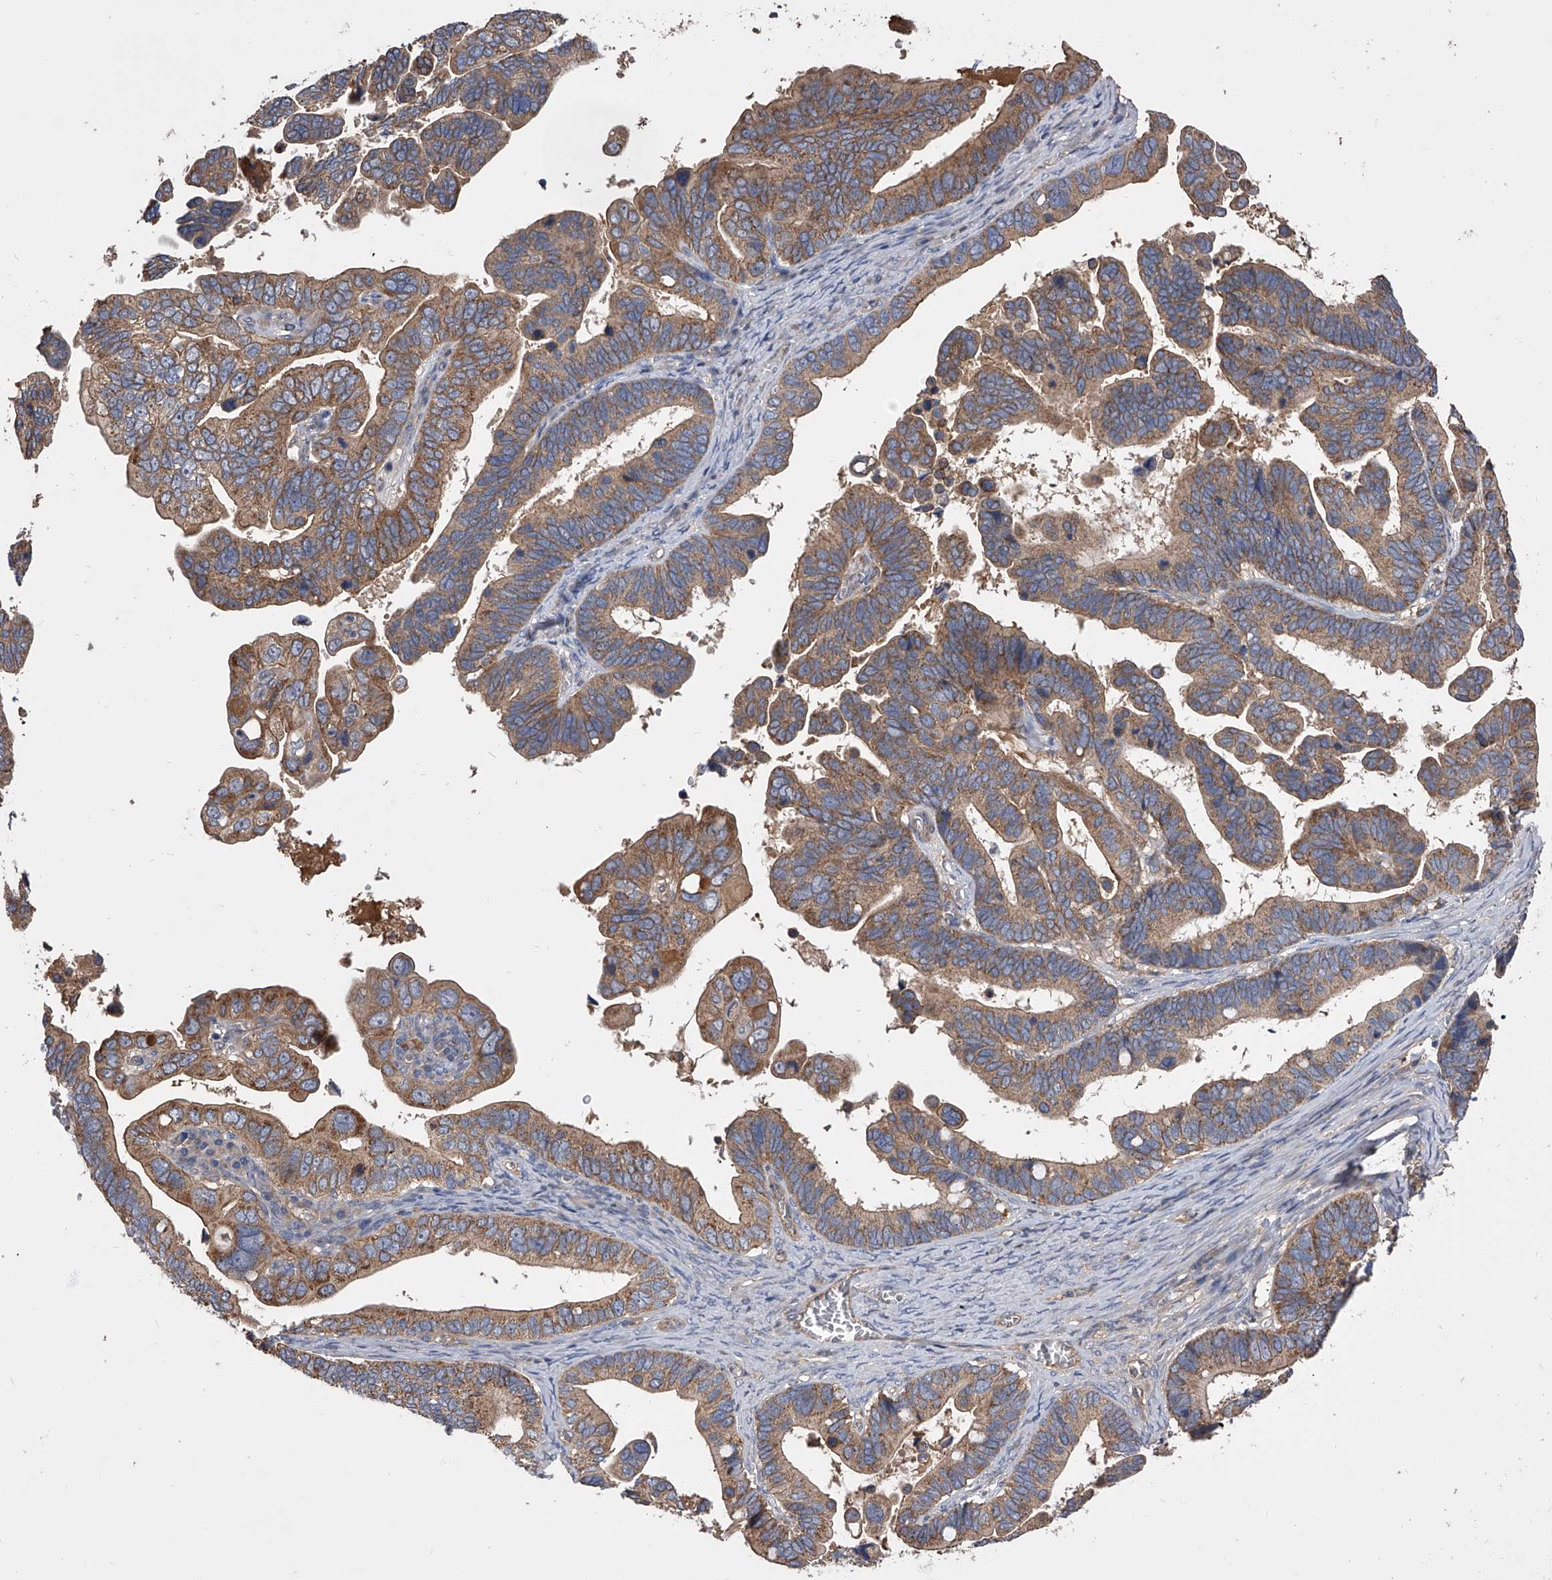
{"staining": {"intensity": "moderate", "quantity": ">75%", "location": "cytoplasmic/membranous"}, "tissue": "ovarian cancer", "cell_type": "Tumor cells", "image_type": "cancer", "snomed": [{"axis": "morphology", "description": "Cystadenocarcinoma, serous, NOS"}, {"axis": "topography", "description": "Ovary"}], "caption": "Immunohistochemistry (IHC) histopathology image of ovarian cancer stained for a protein (brown), which shows medium levels of moderate cytoplasmic/membranous positivity in approximately >75% of tumor cells.", "gene": "CUL7", "patient": {"sex": "female", "age": 56}}